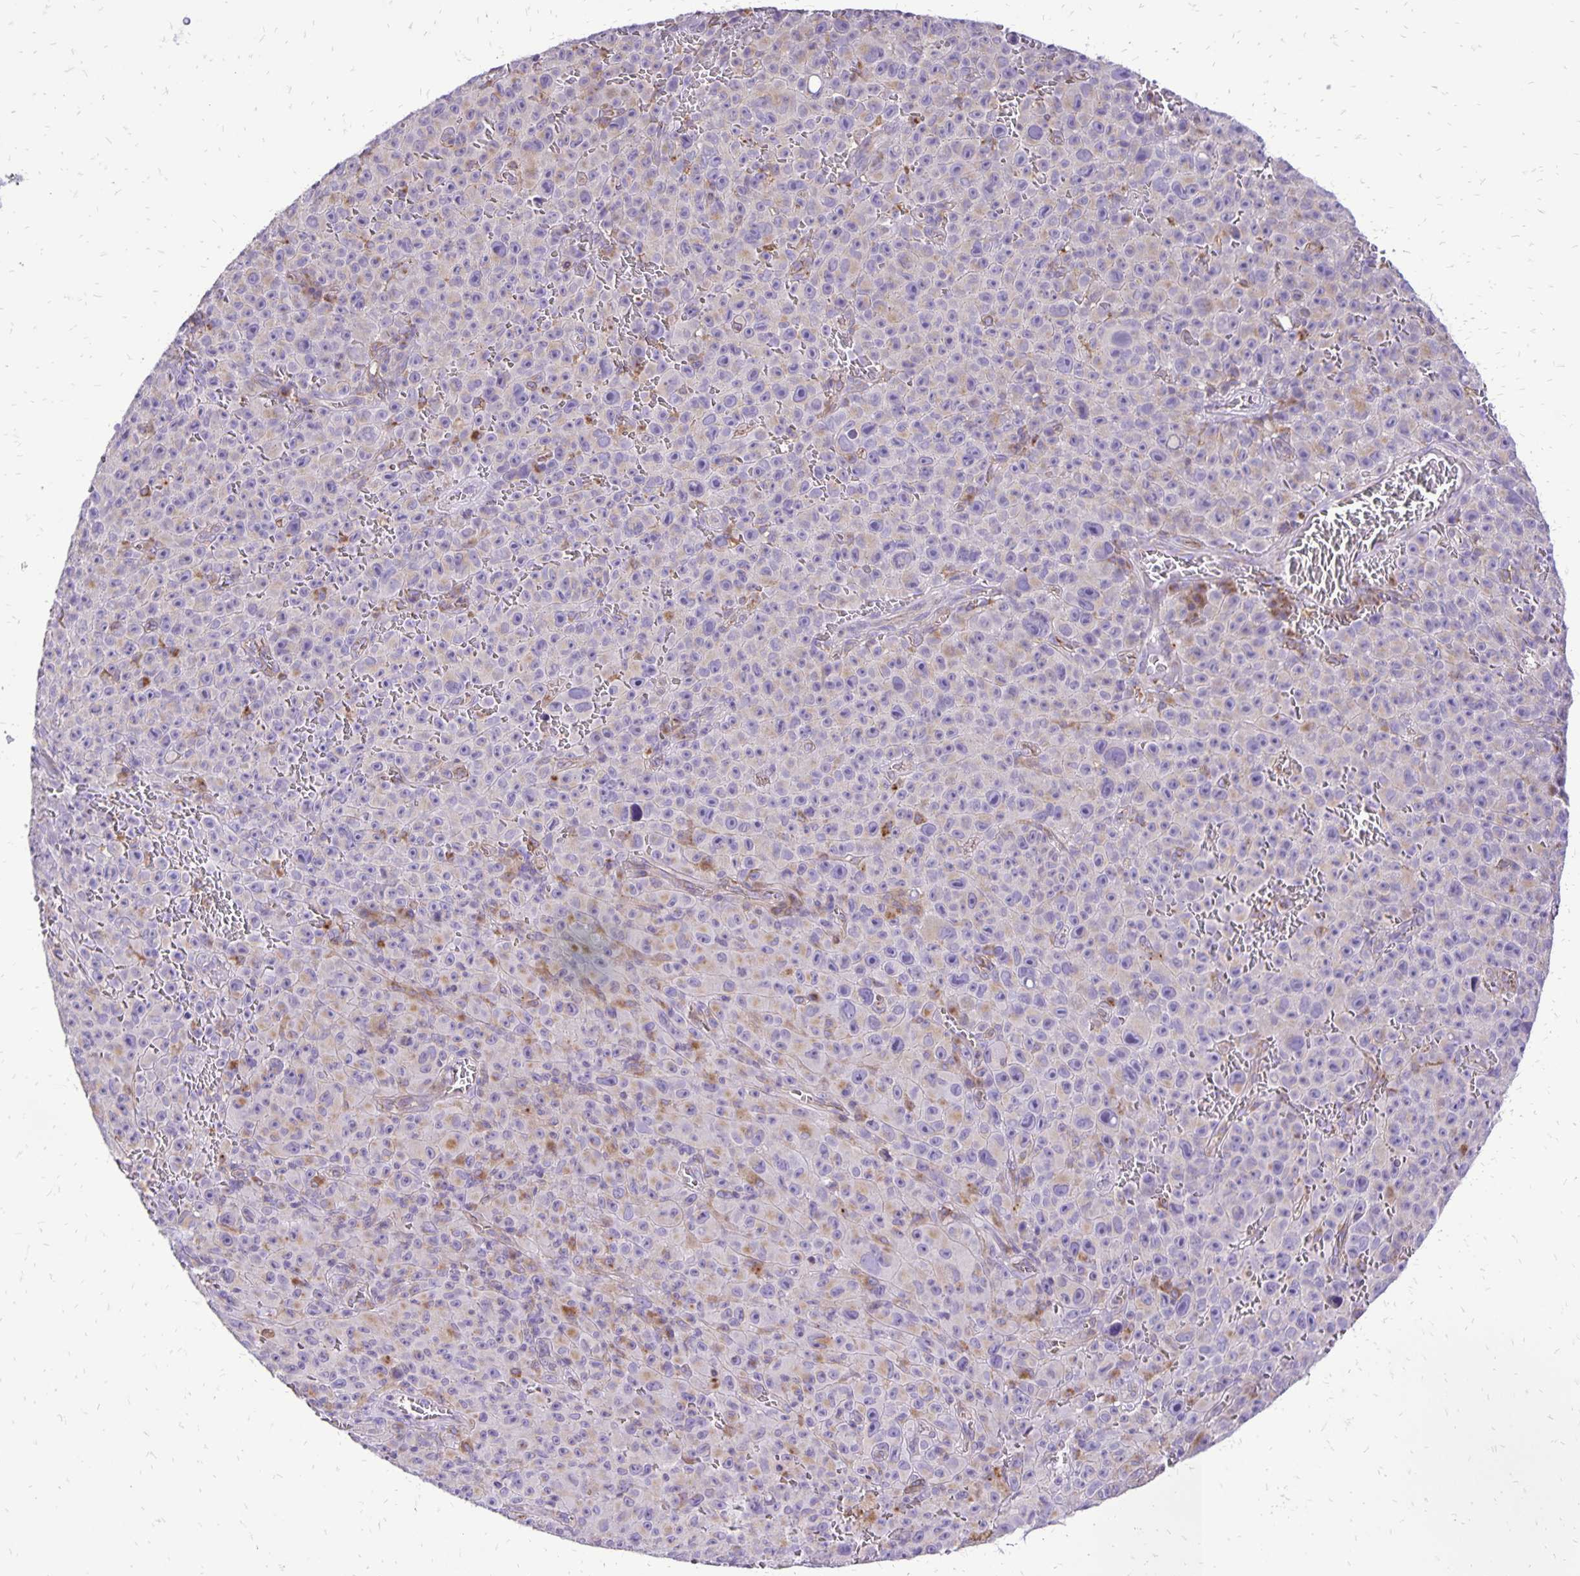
{"staining": {"intensity": "negative", "quantity": "none", "location": "none"}, "tissue": "melanoma", "cell_type": "Tumor cells", "image_type": "cancer", "snomed": [{"axis": "morphology", "description": "Malignant melanoma, NOS"}, {"axis": "topography", "description": "Skin"}], "caption": "A high-resolution image shows IHC staining of melanoma, which exhibits no significant expression in tumor cells. (Brightfield microscopy of DAB immunohistochemistry at high magnification).", "gene": "EIF5A", "patient": {"sex": "female", "age": 82}}